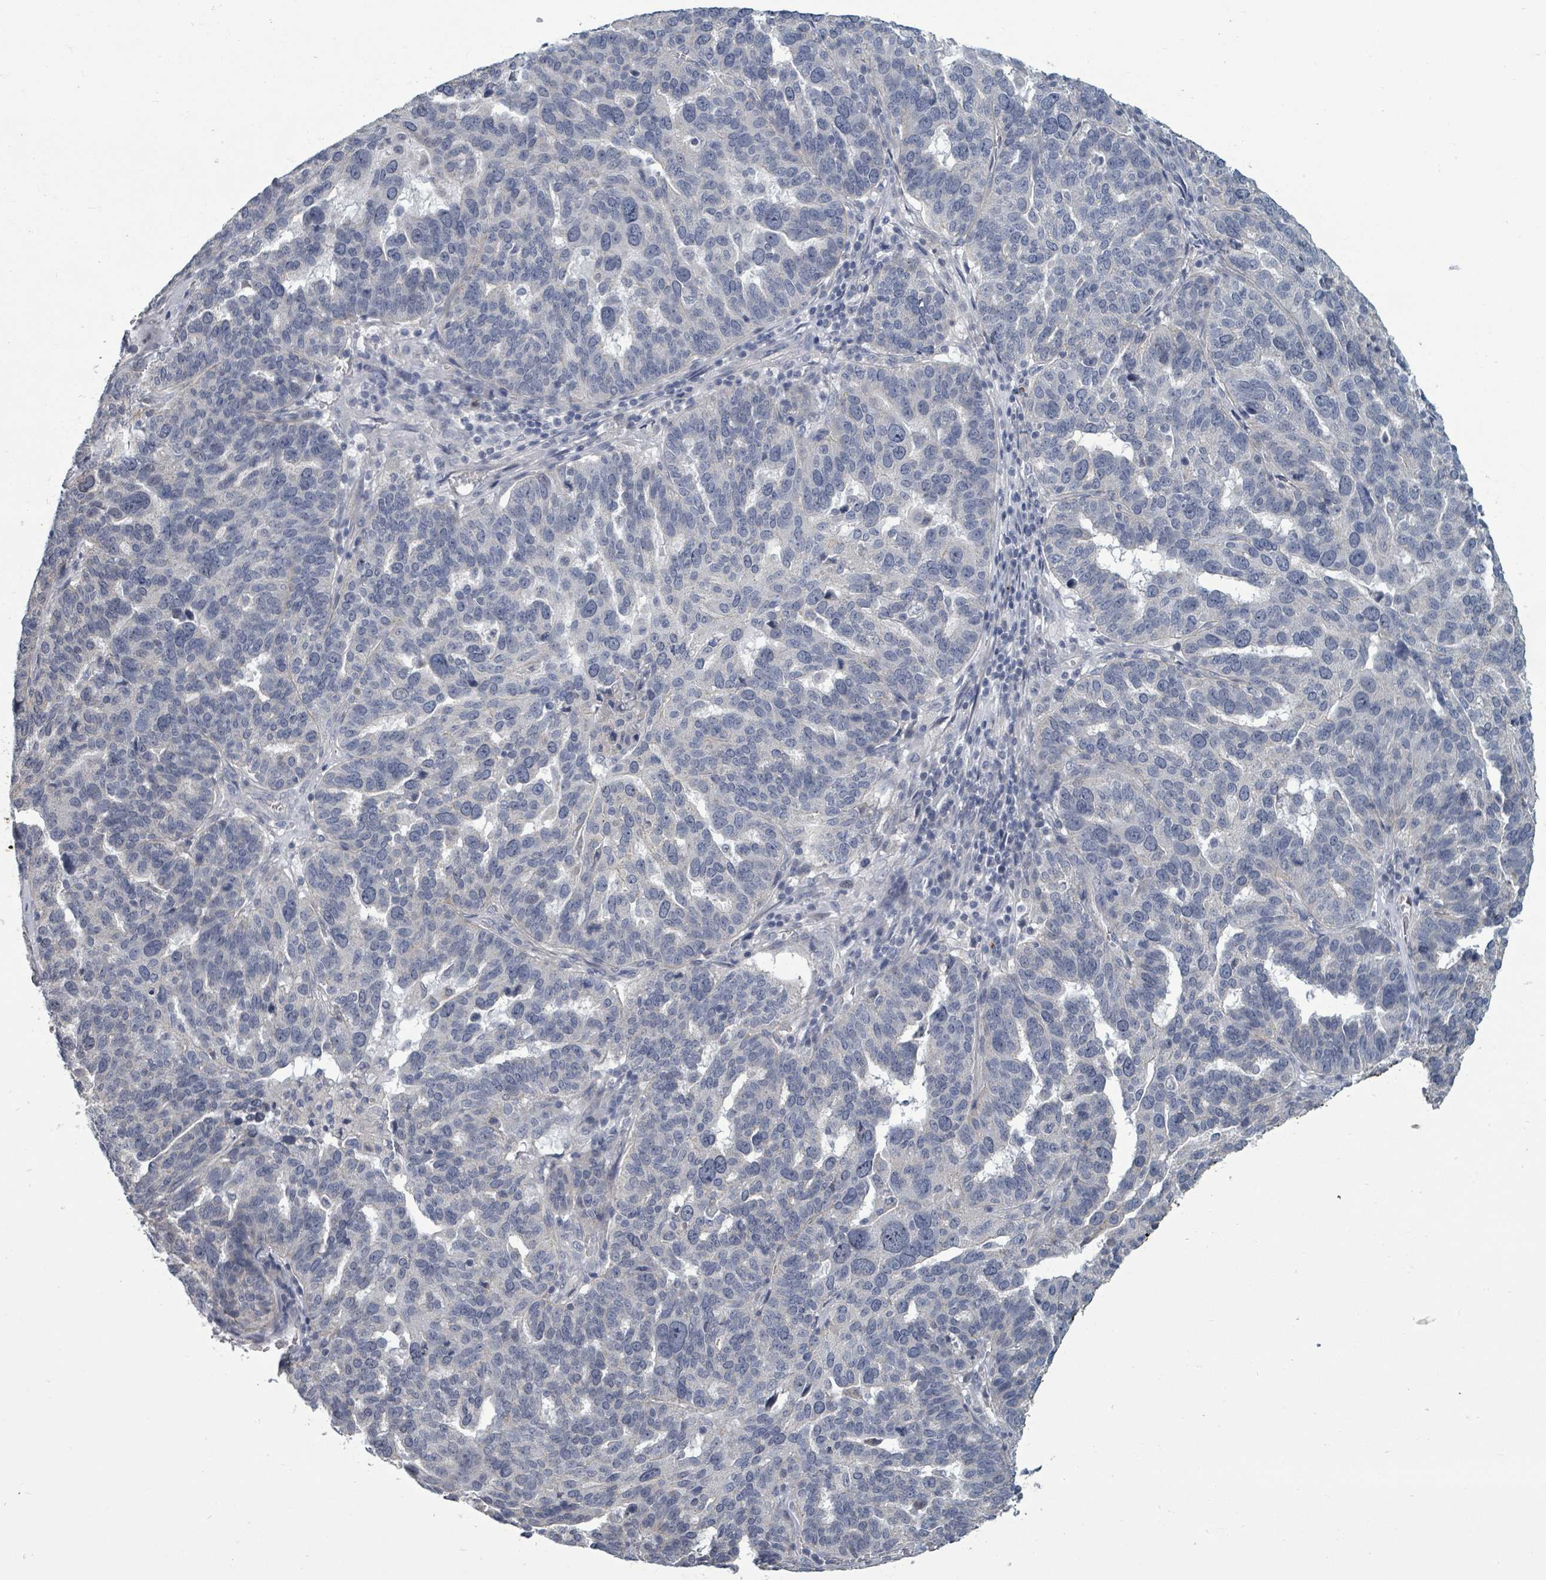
{"staining": {"intensity": "negative", "quantity": "none", "location": "none"}, "tissue": "ovarian cancer", "cell_type": "Tumor cells", "image_type": "cancer", "snomed": [{"axis": "morphology", "description": "Cystadenocarcinoma, serous, NOS"}, {"axis": "topography", "description": "Ovary"}], "caption": "High magnification brightfield microscopy of ovarian cancer stained with DAB (brown) and counterstained with hematoxylin (blue): tumor cells show no significant staining.", "gene": "ASB12", "patient": {"sex": "female", "age": 59}}